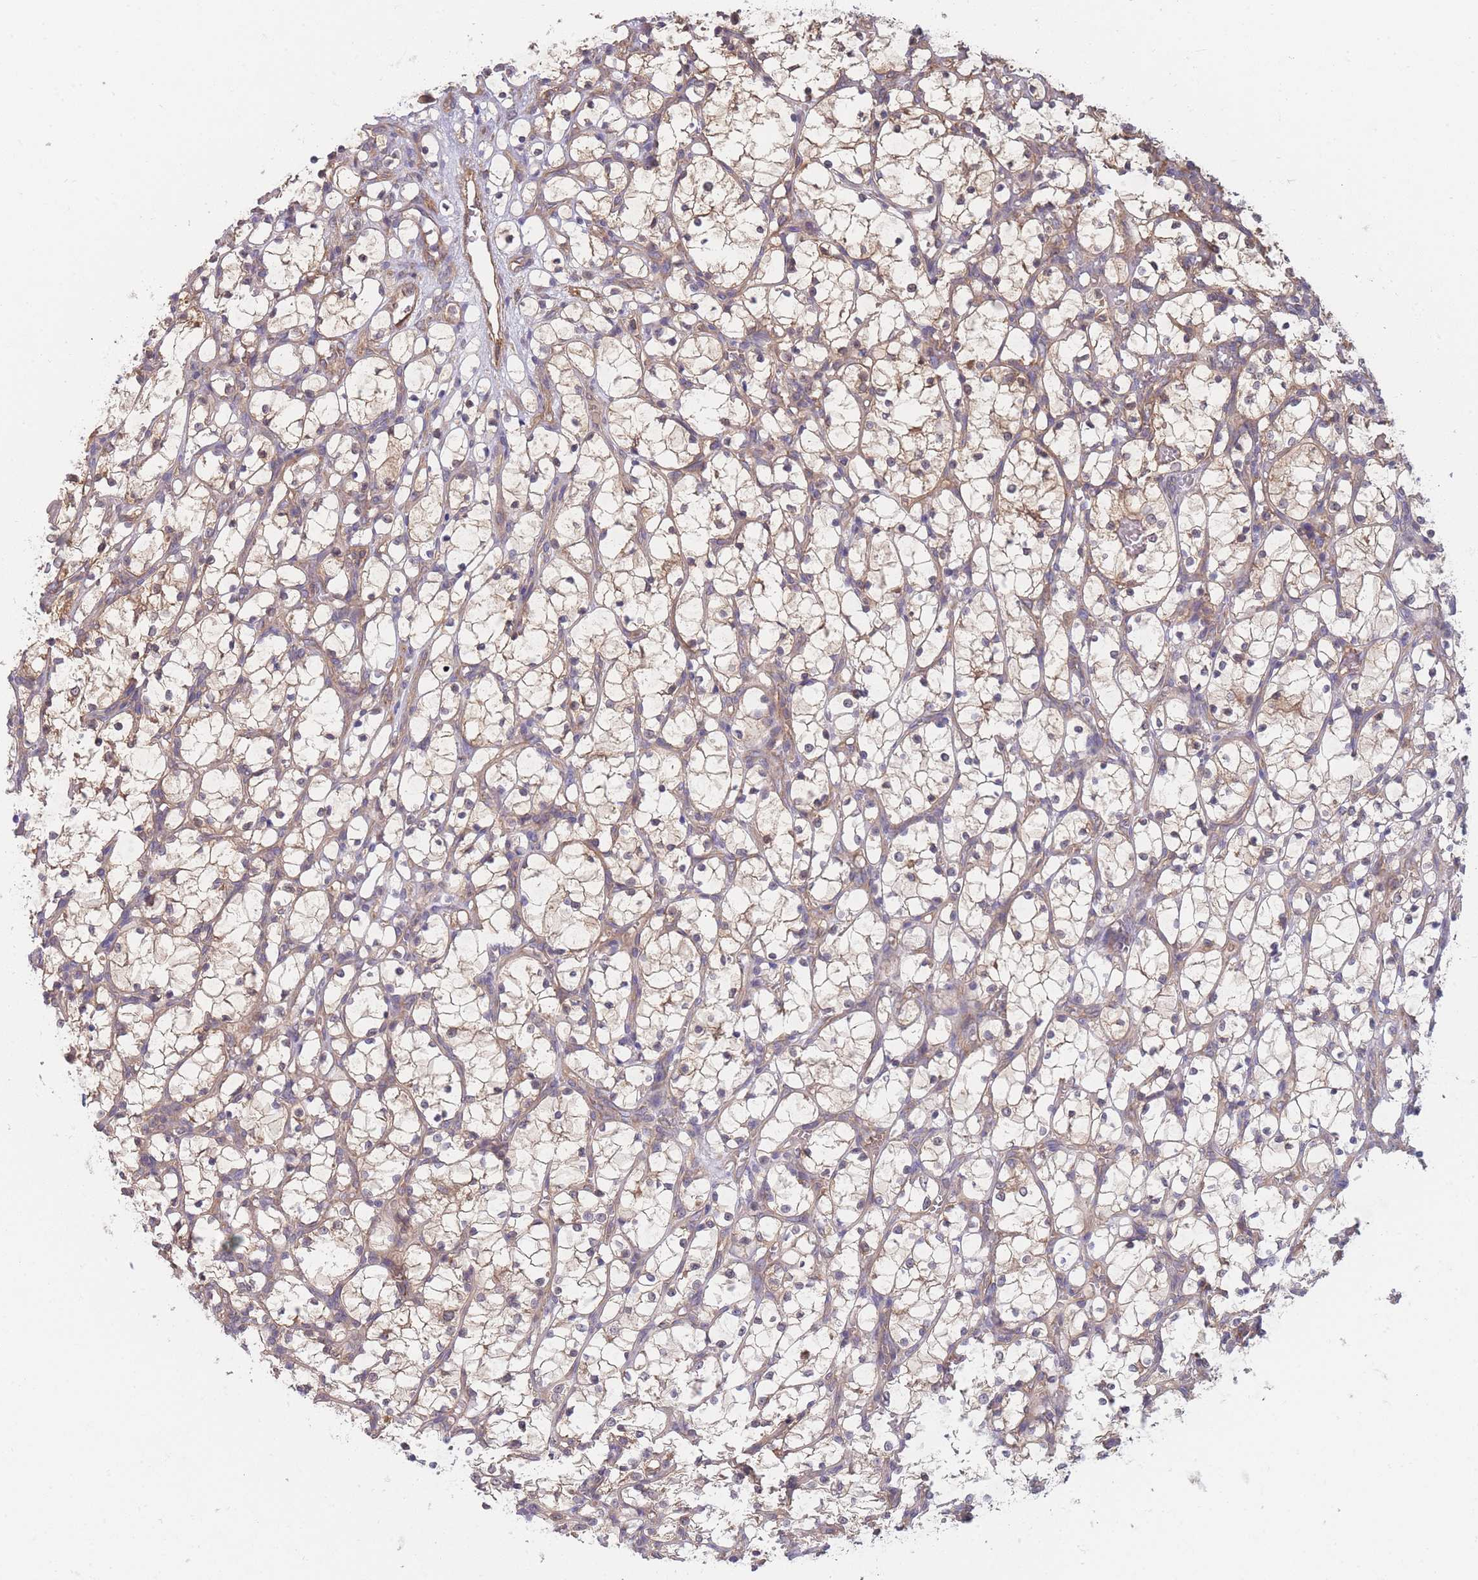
{"staining": {"intensity": "moderate", "quantity": ">75%", "location": "cytoplasmic/membranous"}, "tissue": "renal cancer", "cell_type": "Tumor cells", "image_type": "cancer", "snomed": [{"axis": "morphology", "description": "Adenocarcinoma, NOS"}, {"axis": "topography", "description": "Kidney"}], "caption": "Immunohistochemistry (IHC) (DAB (3,3'-diaminobenzidine)) staining of human renal cancer demonstrates moderate cytoplasmic/membranous protein expression in approximately >75% of tumor cells.", "gene": "MRPS18B", "patient": {"sex": "female", "age": 69}}